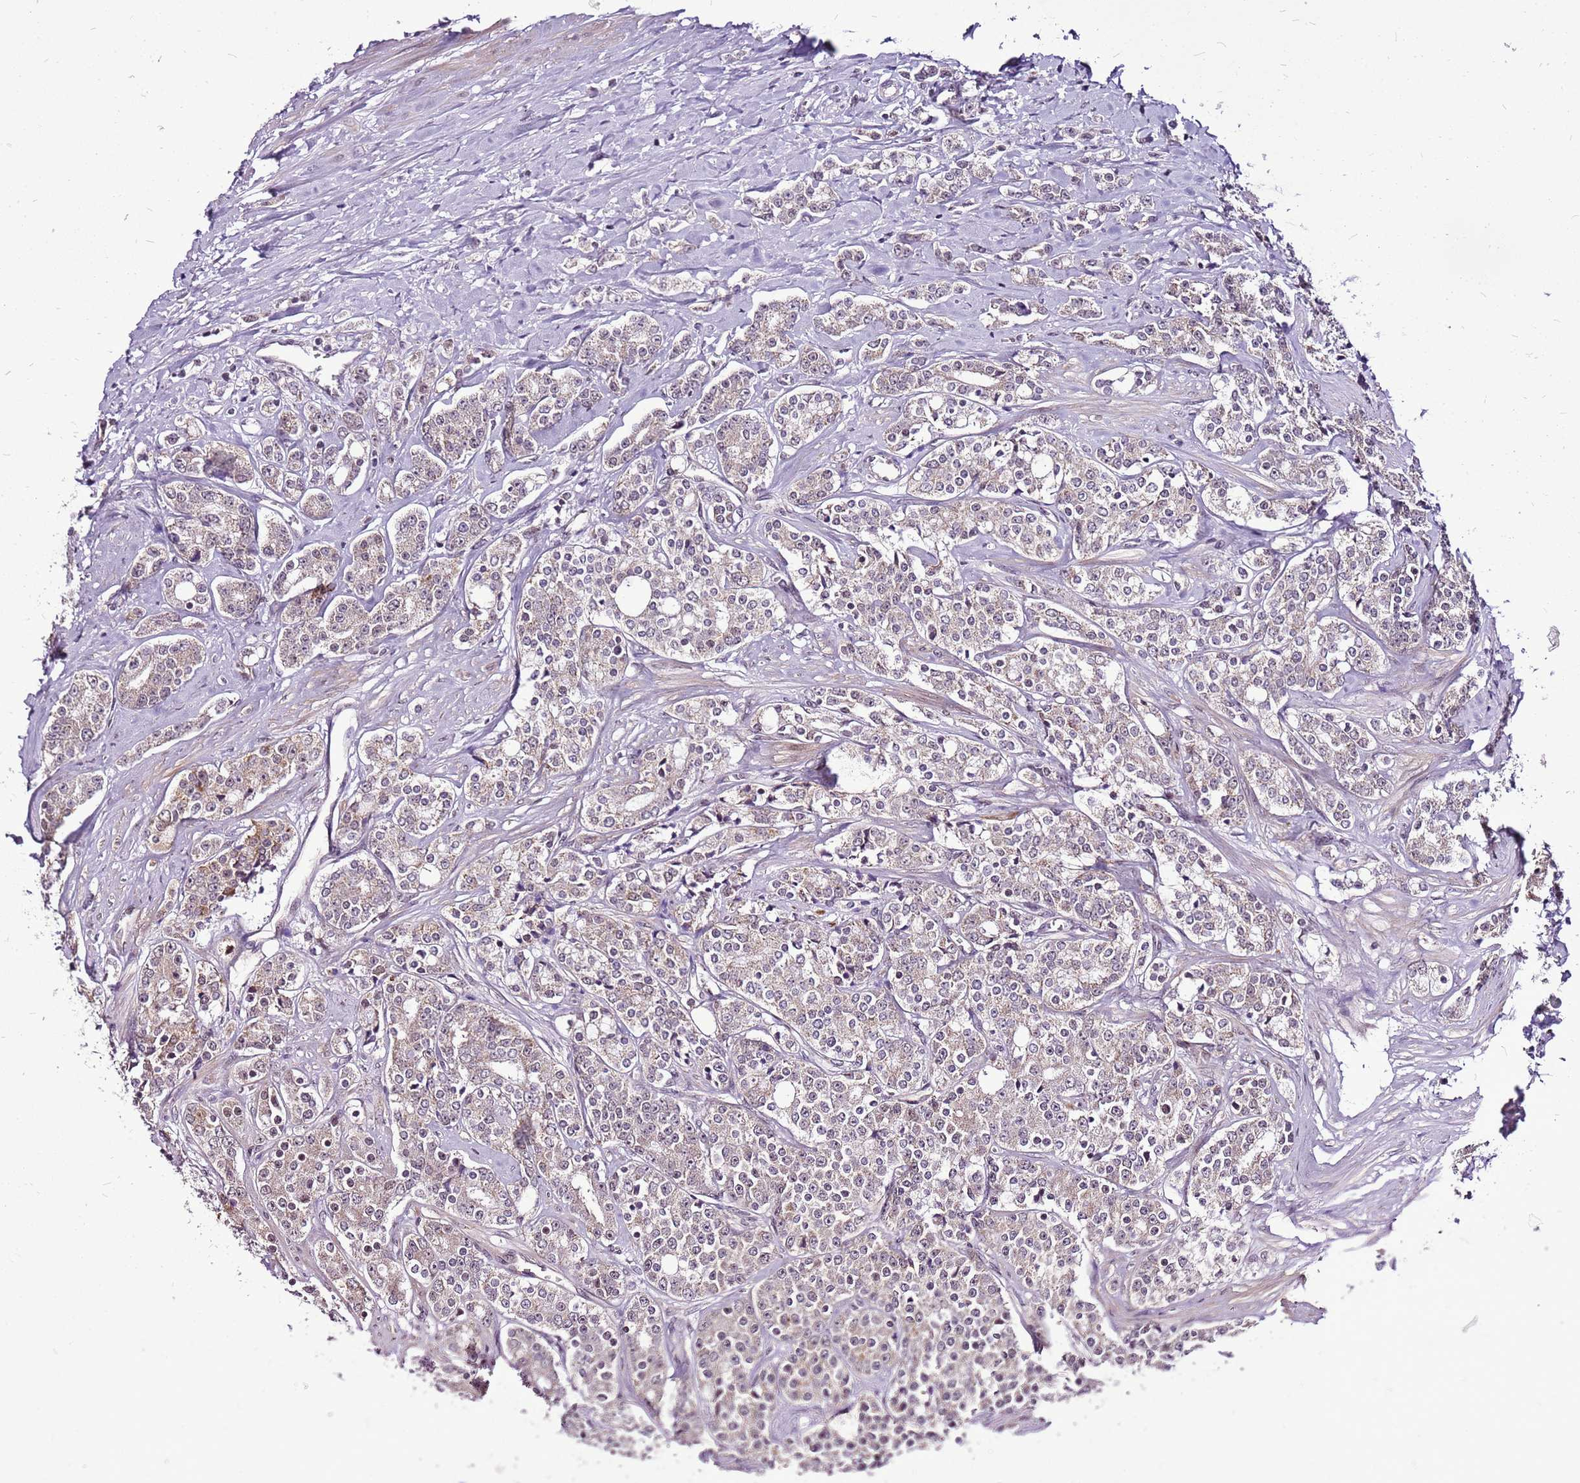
{"staining": {"intensity": "weak", "quantity": "<25%", "location": "cytoplasmic/membranous,nuclear"}, "tissue": "prostate cancer", "cell_type": "Tumor cells", "image_type": "cancer", "snomed": [{"axis": "morphology", "description": "Adenocarcinoma, High grade"}, {"axis": "topography", "description": "Prostate"}], "caption": "There is no significant staining in tumor cells of prostate cancer.", "gene": "CCDC166", "patient": {"sex": "male", "age": 62}}